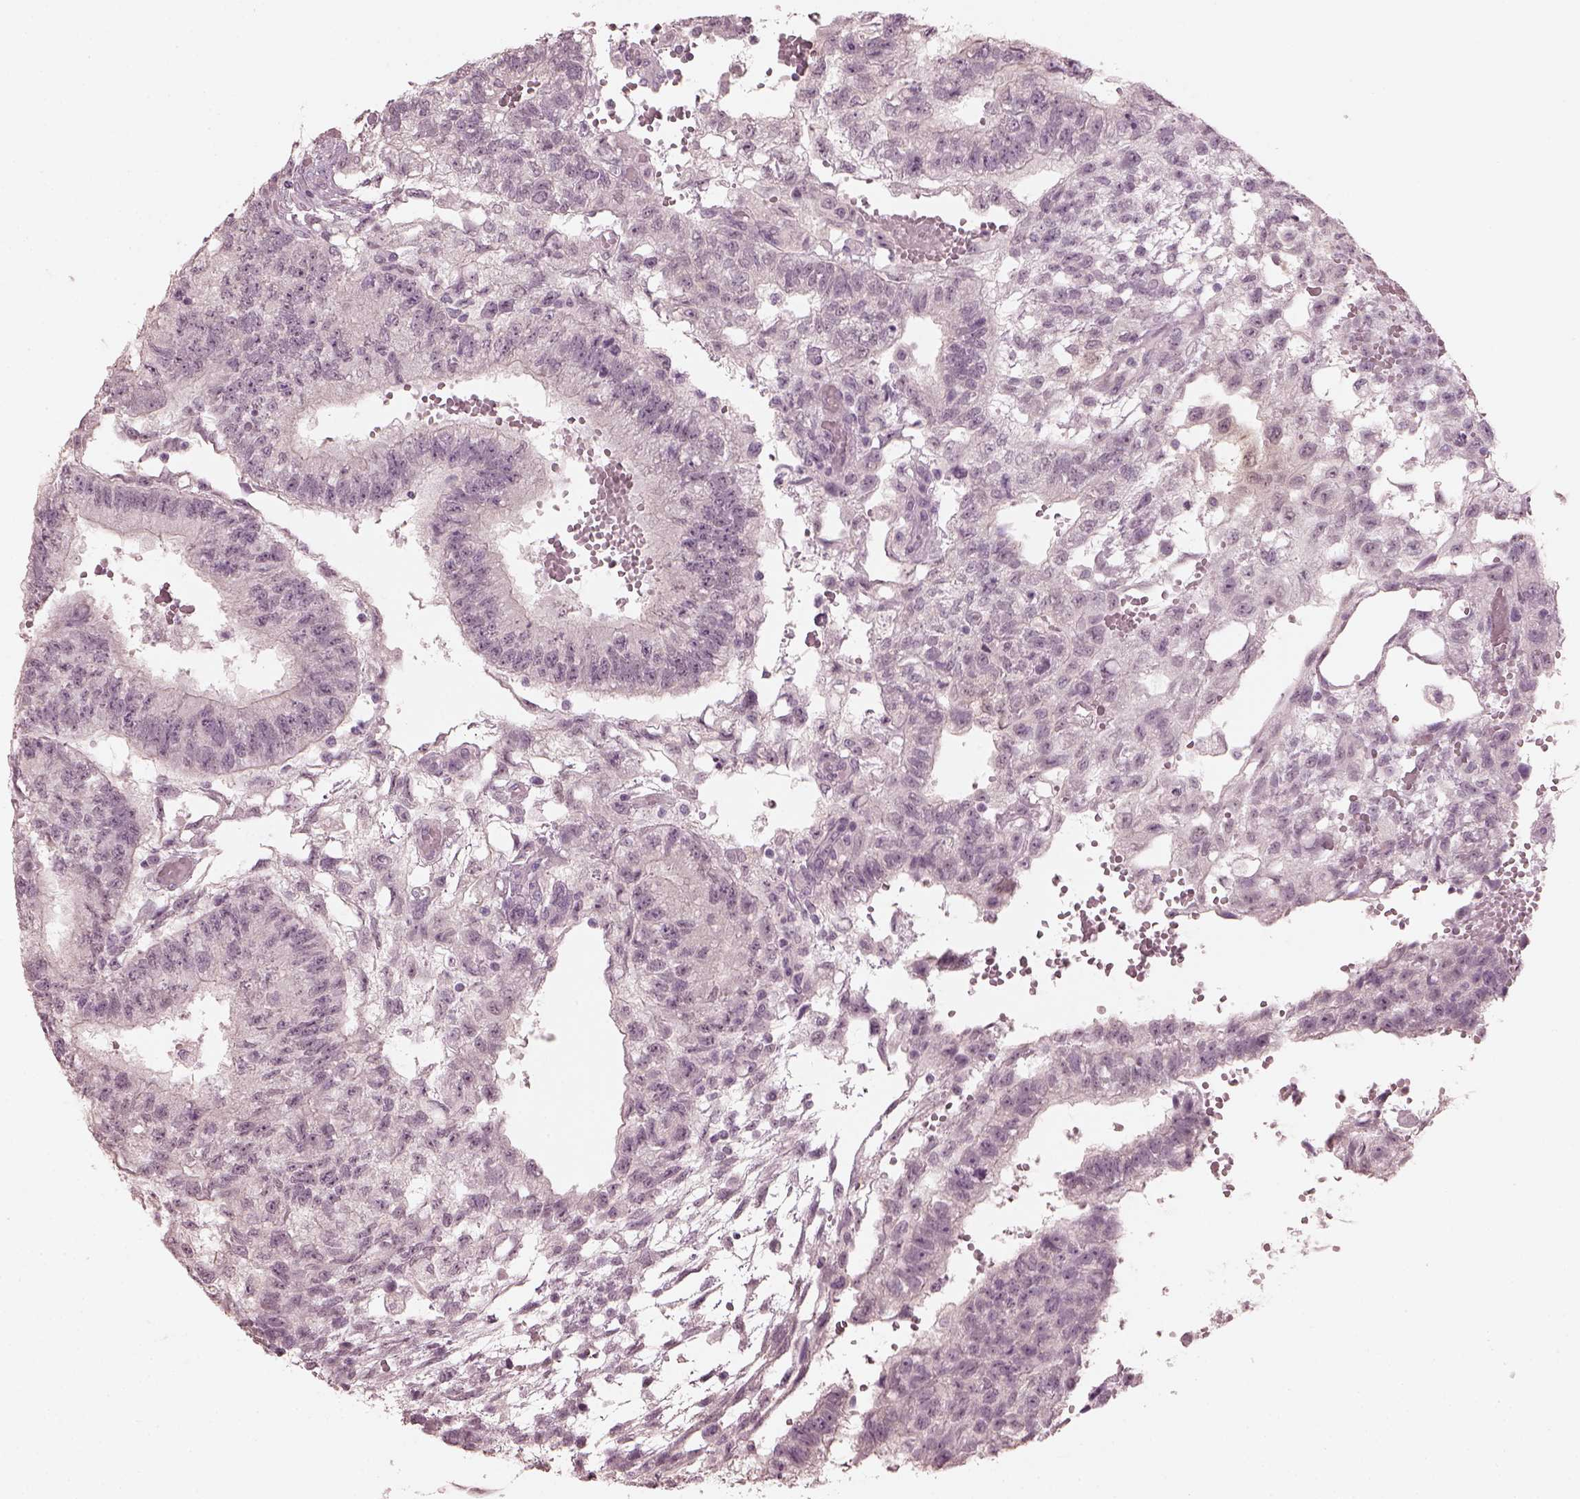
{"staining": {"intensity": "negative", "quantity": "none", "location": "none"}, "tissue": "testis cancer", "cell_type": "Tumor cells", "image_type": "cancer", "snomed": [{"axis": "morphology", "description": "Carcinoma, Embryonal, NOS"}, {"axis": "topography", "description": "Testis"}], "caption": "IHC micrograph of neoplastic tissue: human testis cancer (embryonal carcinoma) stained with DAB reveals no significant protein staining in tumor cells.", "gene": "OPTC", "patient": {"sex": "male", "age": 32}}